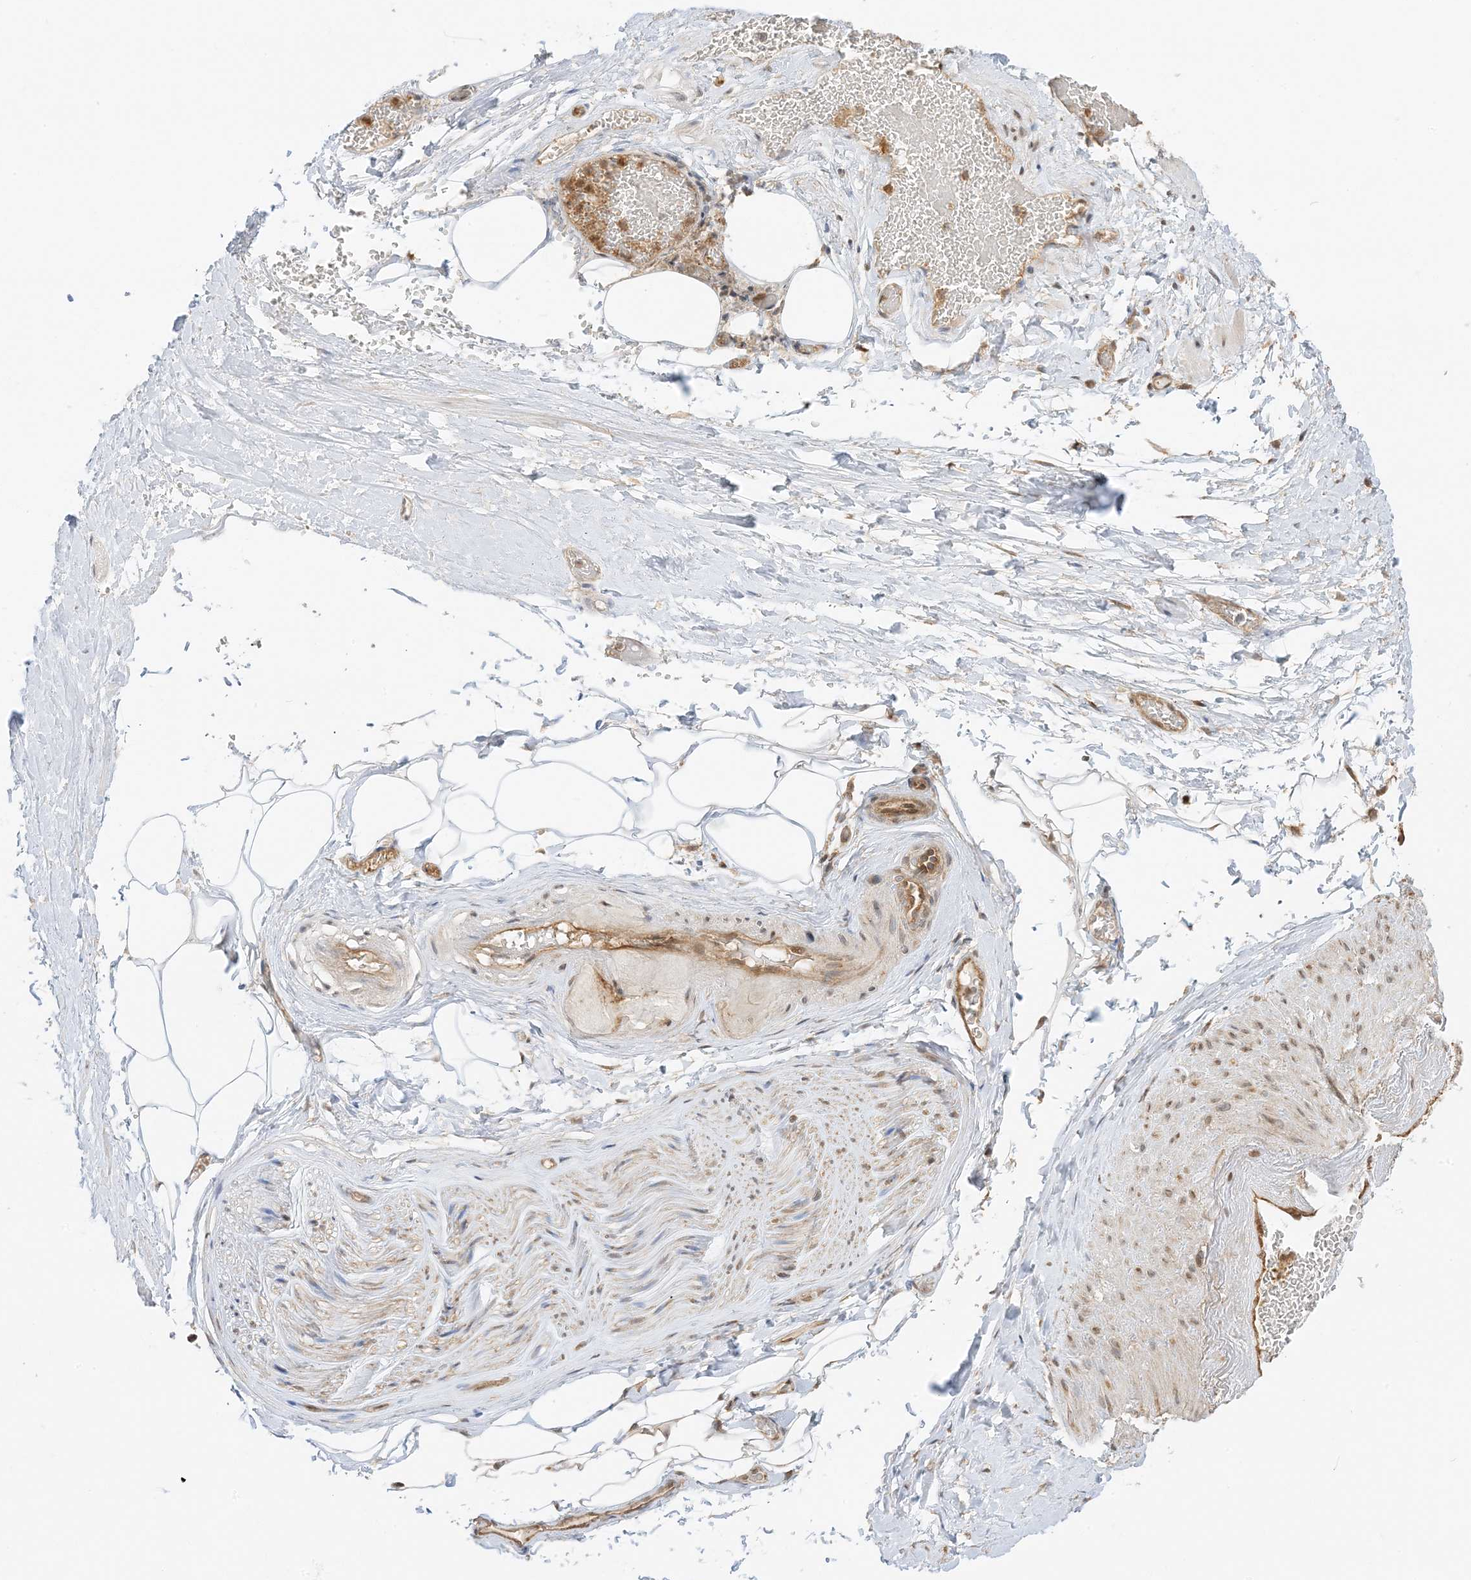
{"staining": {"intensity": "negative", "quantity": "<25%", "location": "cytoplasmic/membranous"}, "tissue": "adipose tissue", "cell_type": "Adipocytes", "image_type": "normal", "snomed": [{"axis": "morphology", "description": "Normal tissue, NOS"}, {"axis": "morphology", "description": "Adenocarcinoma, Low grade"}, {"axis": "topography", "description": "Prostate"}, {"axis": "topography", "description": "Peripheral nerve tissue"}], "caption": "High power microscopy image of an IHC histopathology image of normal adipose tissue, revealing no significant positivity in adipocytes.", "gene": "UBAP2L", "patient": {"sex": "male", "age": 63}}